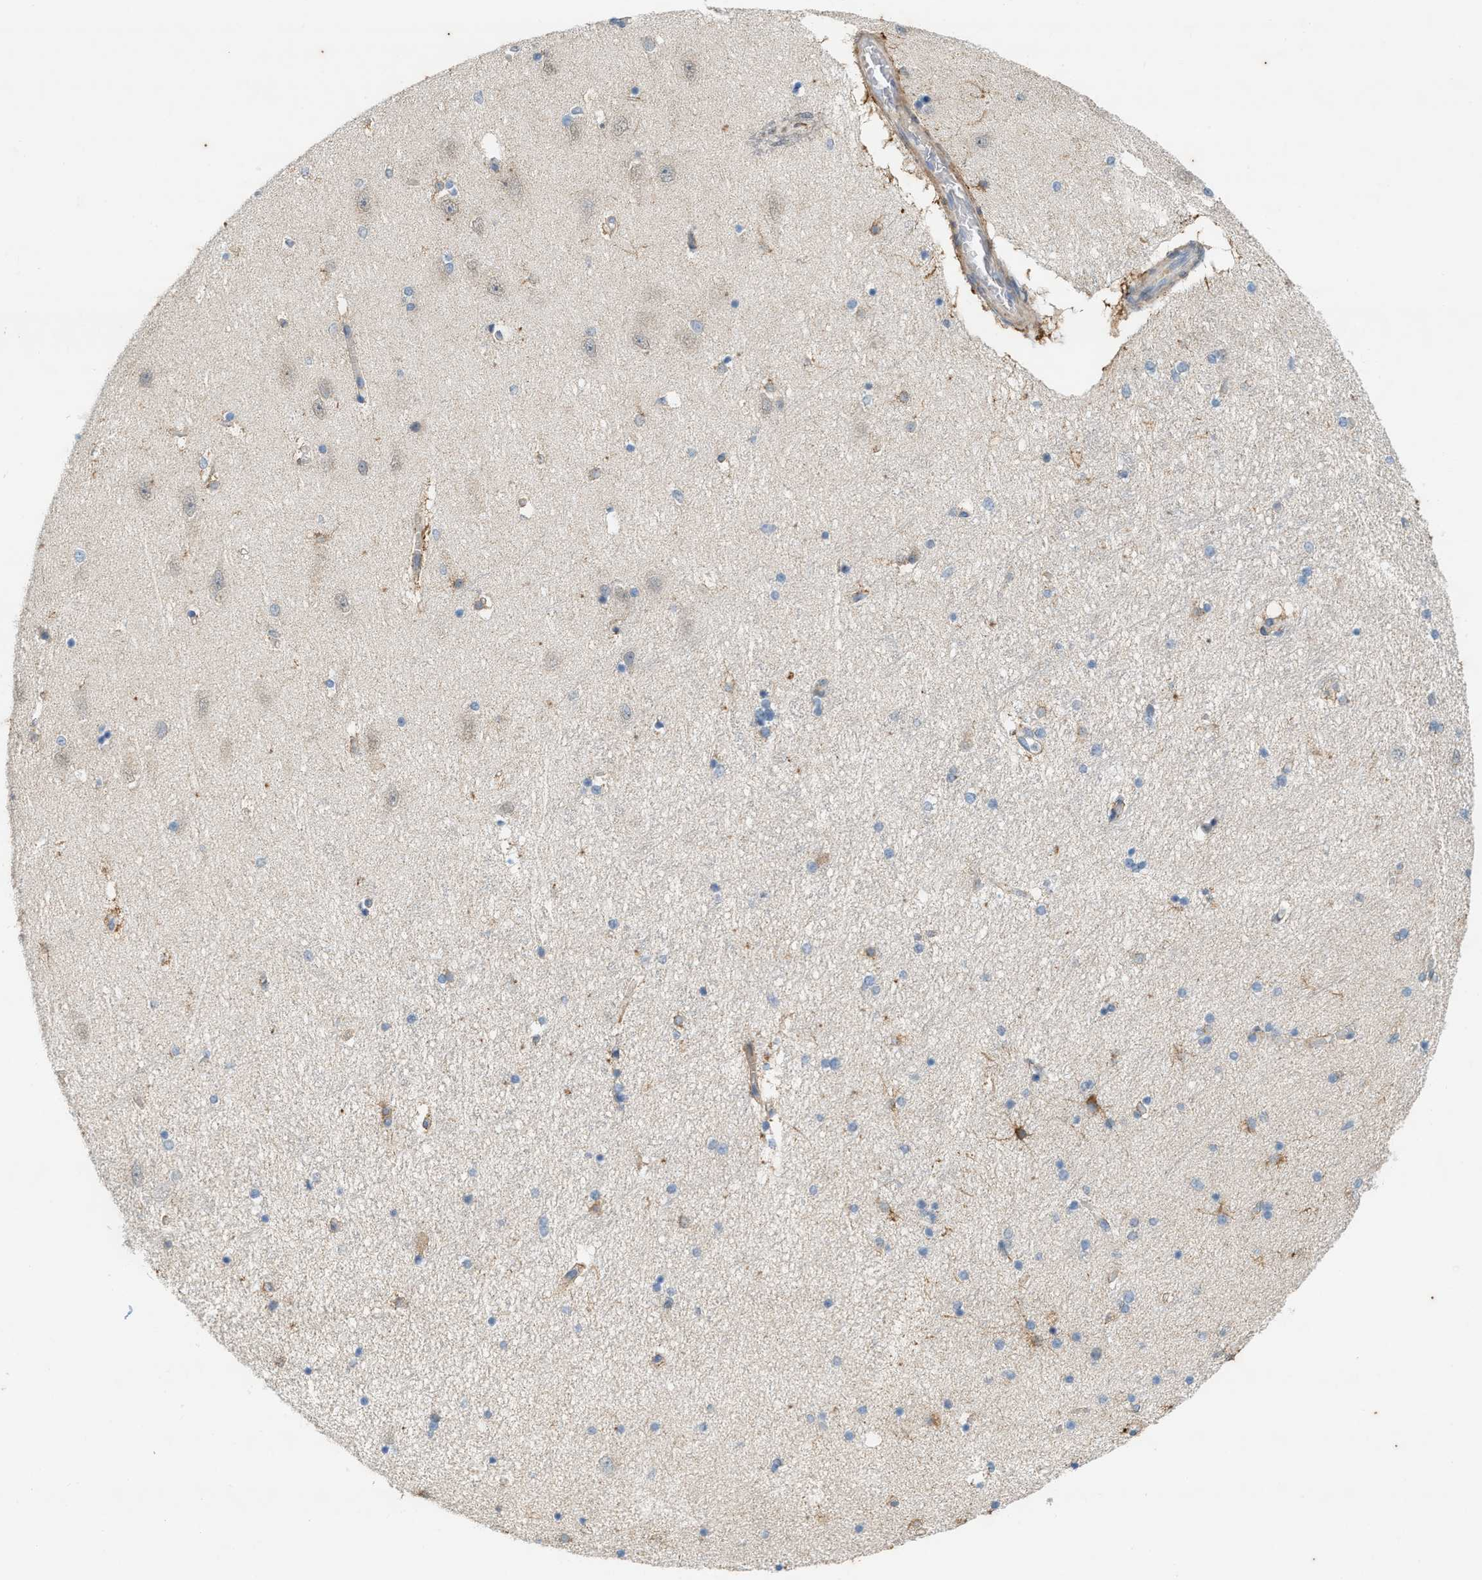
{"staining": {"intensity": "moderate", "quantity": "<25%", "location": "cytoplasmic/membranous"}, "tissue": "hippocampus", "cell_type": "Glial cells", "image_type": "normal", "snomed": [{"axis": "morphology", "description": "Normal tissue, NOS"}, {"axis": "topography", "description": "Hippocampus"}], "caption": "Brown immunohistochemical staining in benign human hippocampus displays moderate cytoplasmic/membranous expression in about <25% of glial cells. (DAB IHC with brightfield microscopy, high magnification).", "gene": "CHPF2", "patient": {"sex": "female", "age": 54}}